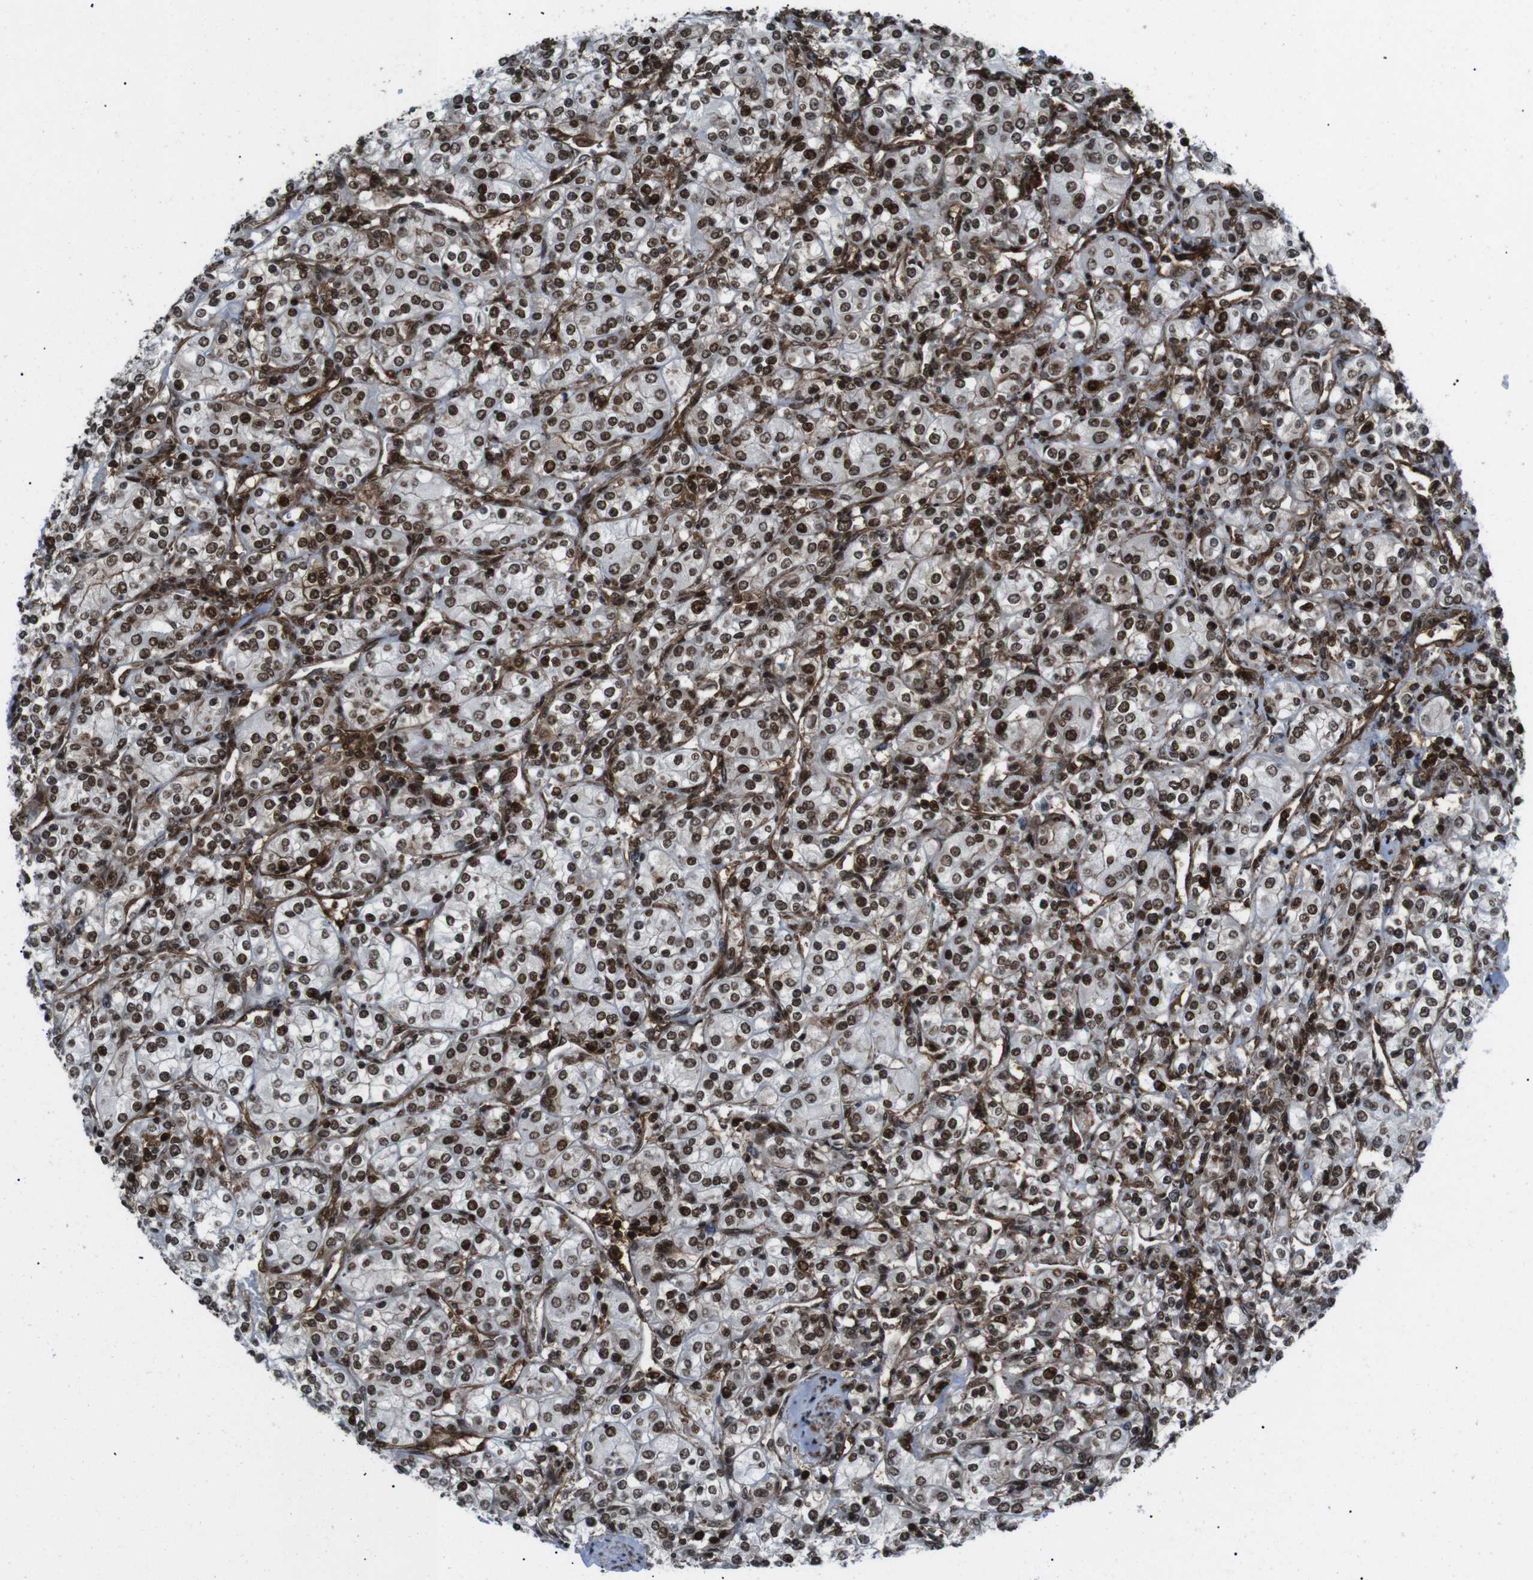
{"staining": {"intensity": "strong", "quantity": ">75%", "location": "nuclear"}, "tissue": "renal cancer", "cell_type": "Tumor cells", "image_type": "cancer", "snomed": [{"axis": "morphology", "description": "Adenocarcinoma, NOS"}, {"axis": "topography", "description": "Kidney"}], "caption": "Brown immunohistochemical staining in renal cancer exhibits strong nuclear expression in about >75% of tumor cells.", "gene": "HNRNPU", "patient": {"sex": "male", "age": 77}}